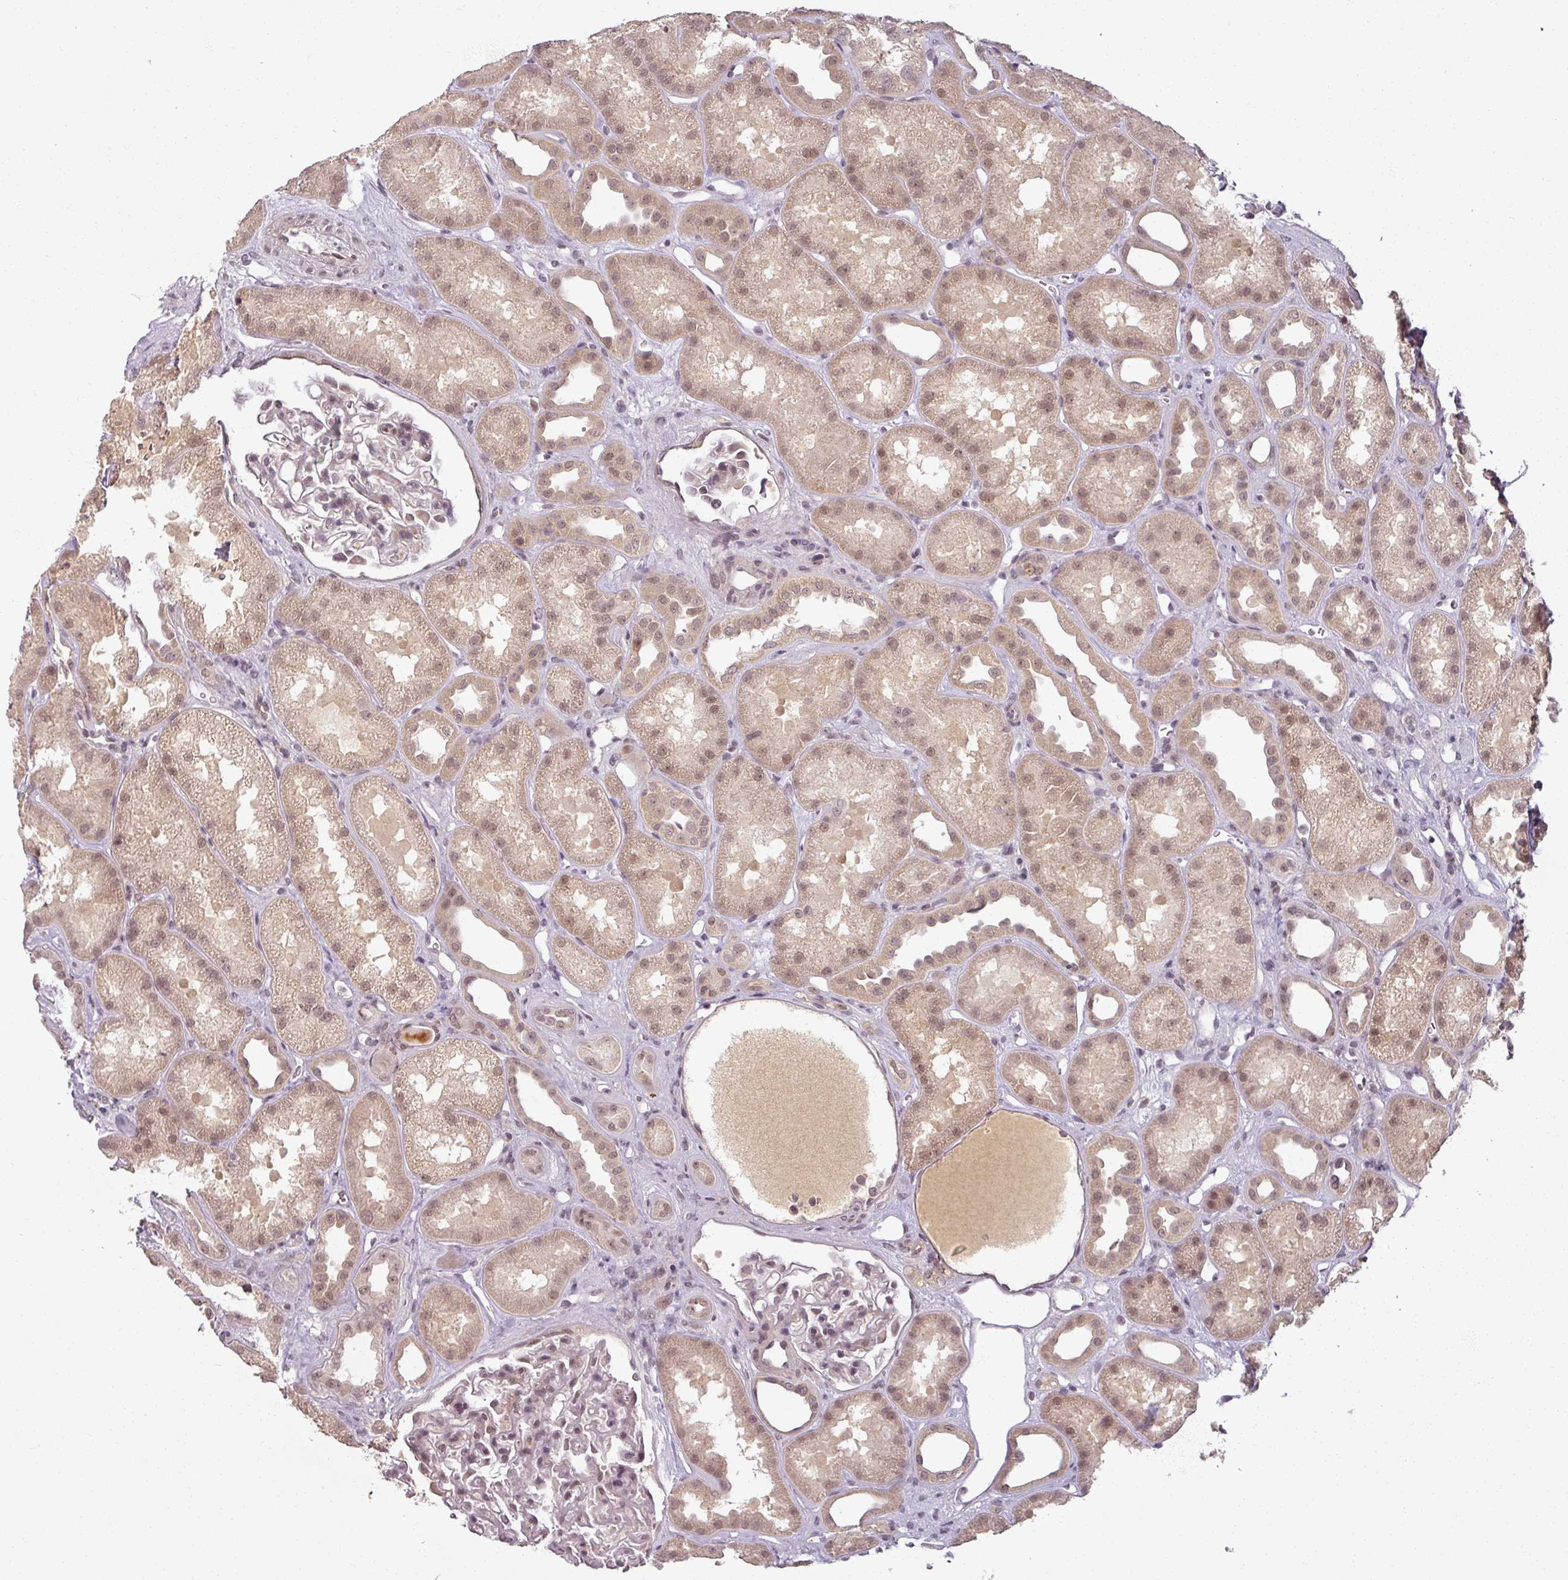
{"staining": {"intensity": "weak", "quantity": "25%-75%", "location": "nuclear"}, "tissue": "kidney", "cell_type": "Cells in glomeruli", "image_type": "normal", "snomed": [{"axis": "morphology", "description": "Normal tissue, NOS"}, {"axis": "topography", "description": "Kidney"}], "caption": "IHC staining of unremarkable kidney, which exhibits low levels of weak nuclear staining in about 25%-75% of cells in glomeruli indicating weak nuclear protein positivity. The staining was performed using DAB (3,3'-diaminobenzidine) (brown) for protein detection and nuclei were counterstained in hematoxylin (blue).", "gene": "POLR2G", "patient": {"sex": "male", "age": 61}}